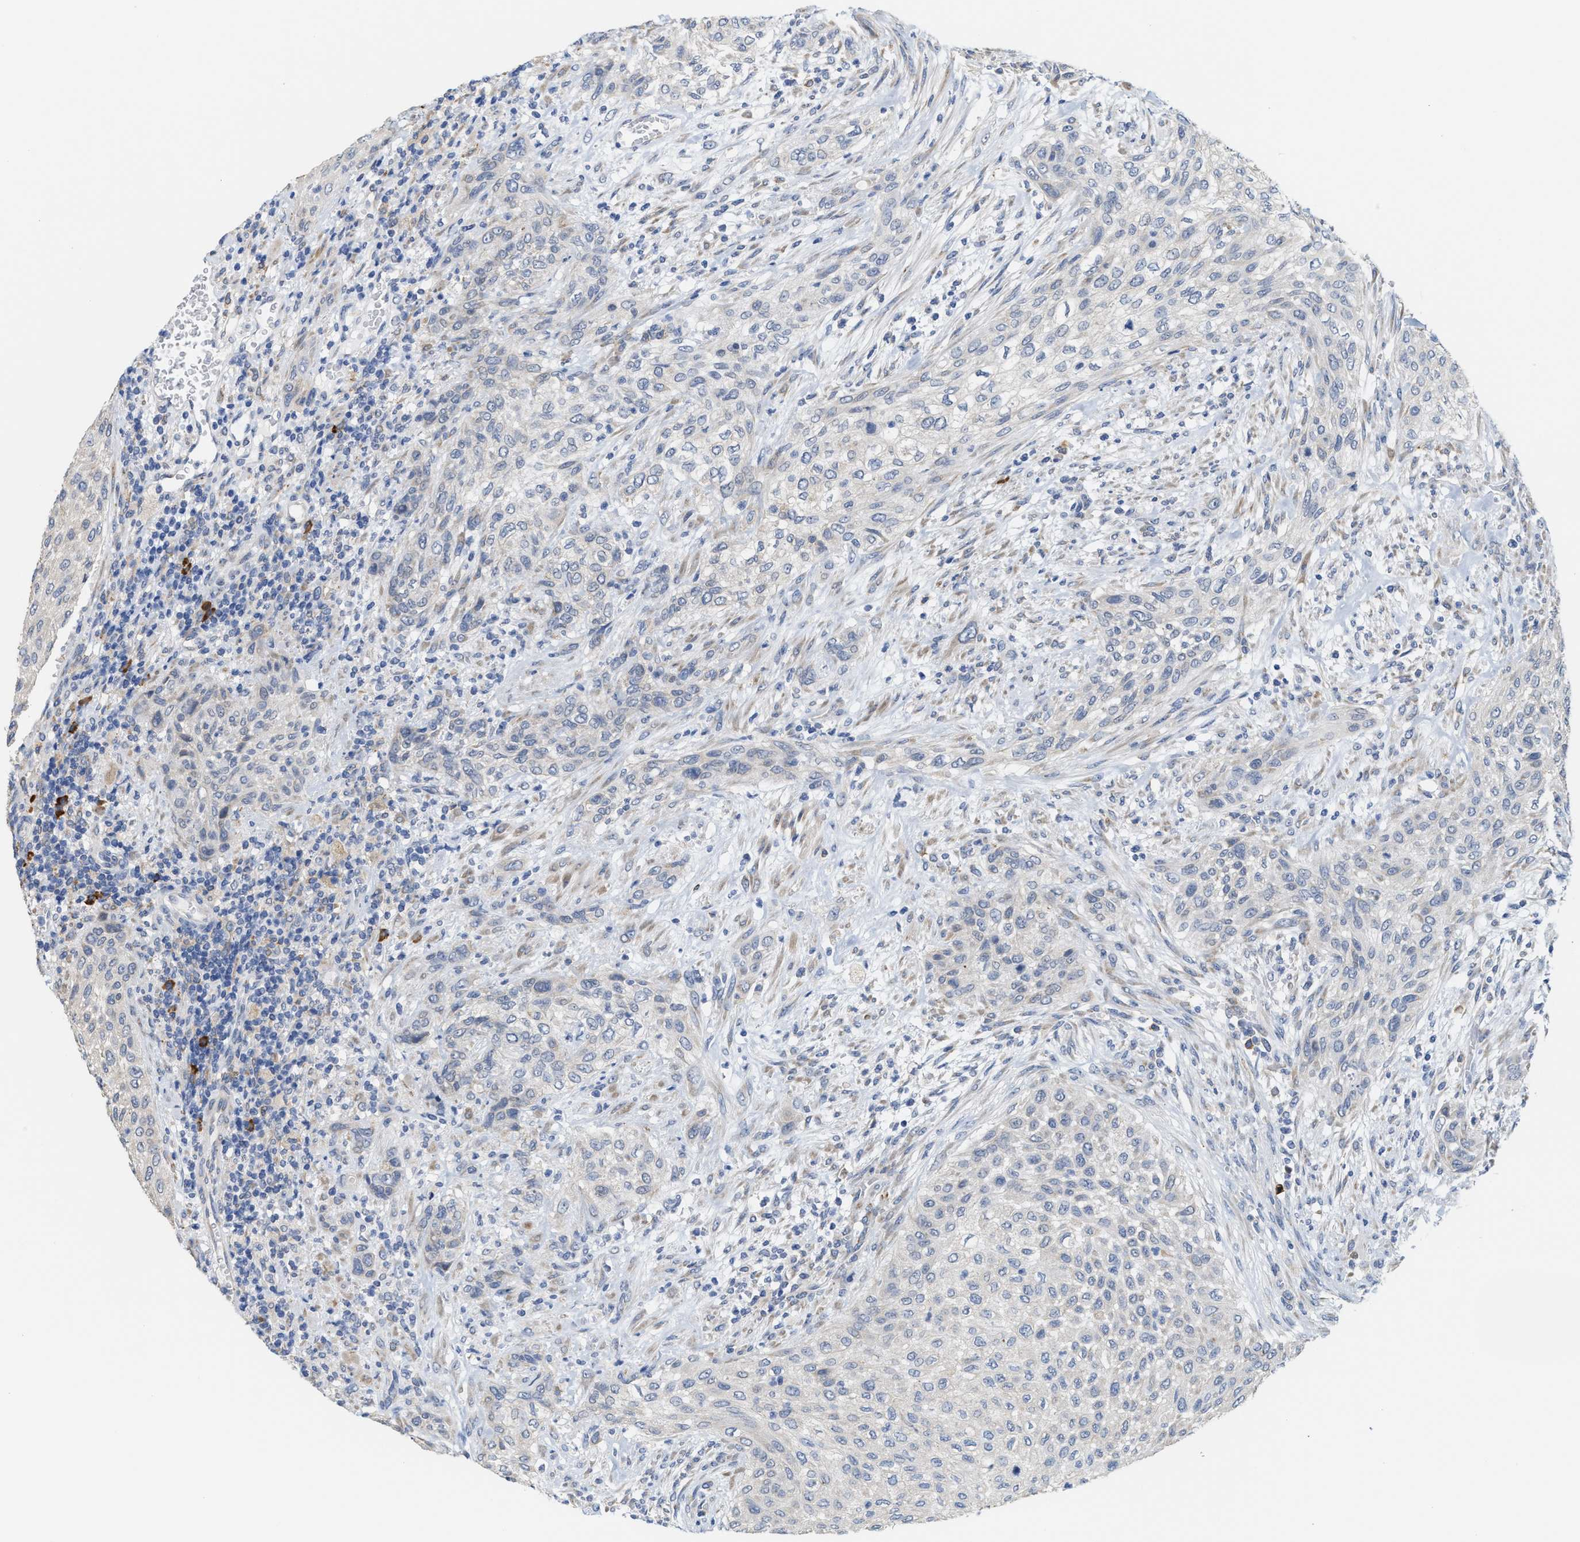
{"staining": {"intensity": "negative", "quantity": "none", "location": "none"}, "tissue": "urothelial cancer", "cell_type": "Tumor cells", "image_type": "cancer", "snomed": [{"axis": "morphology", "description": "Urothelial carcinoma, Low grade"}, {"axis": "morphology", "description": "Urothelial carcinoma, High grade"}, {"axis": "topography", "description": "Urinary bladder"}], "caption": "High magnification brightfield microscopy of urothelial cancer stained with DAB (brown) and counterstained with hematoxylin (blue): tumor cells show no significant positivity.", "gene": "RYR2", "patient": {"sex": "male", "age": 35}}